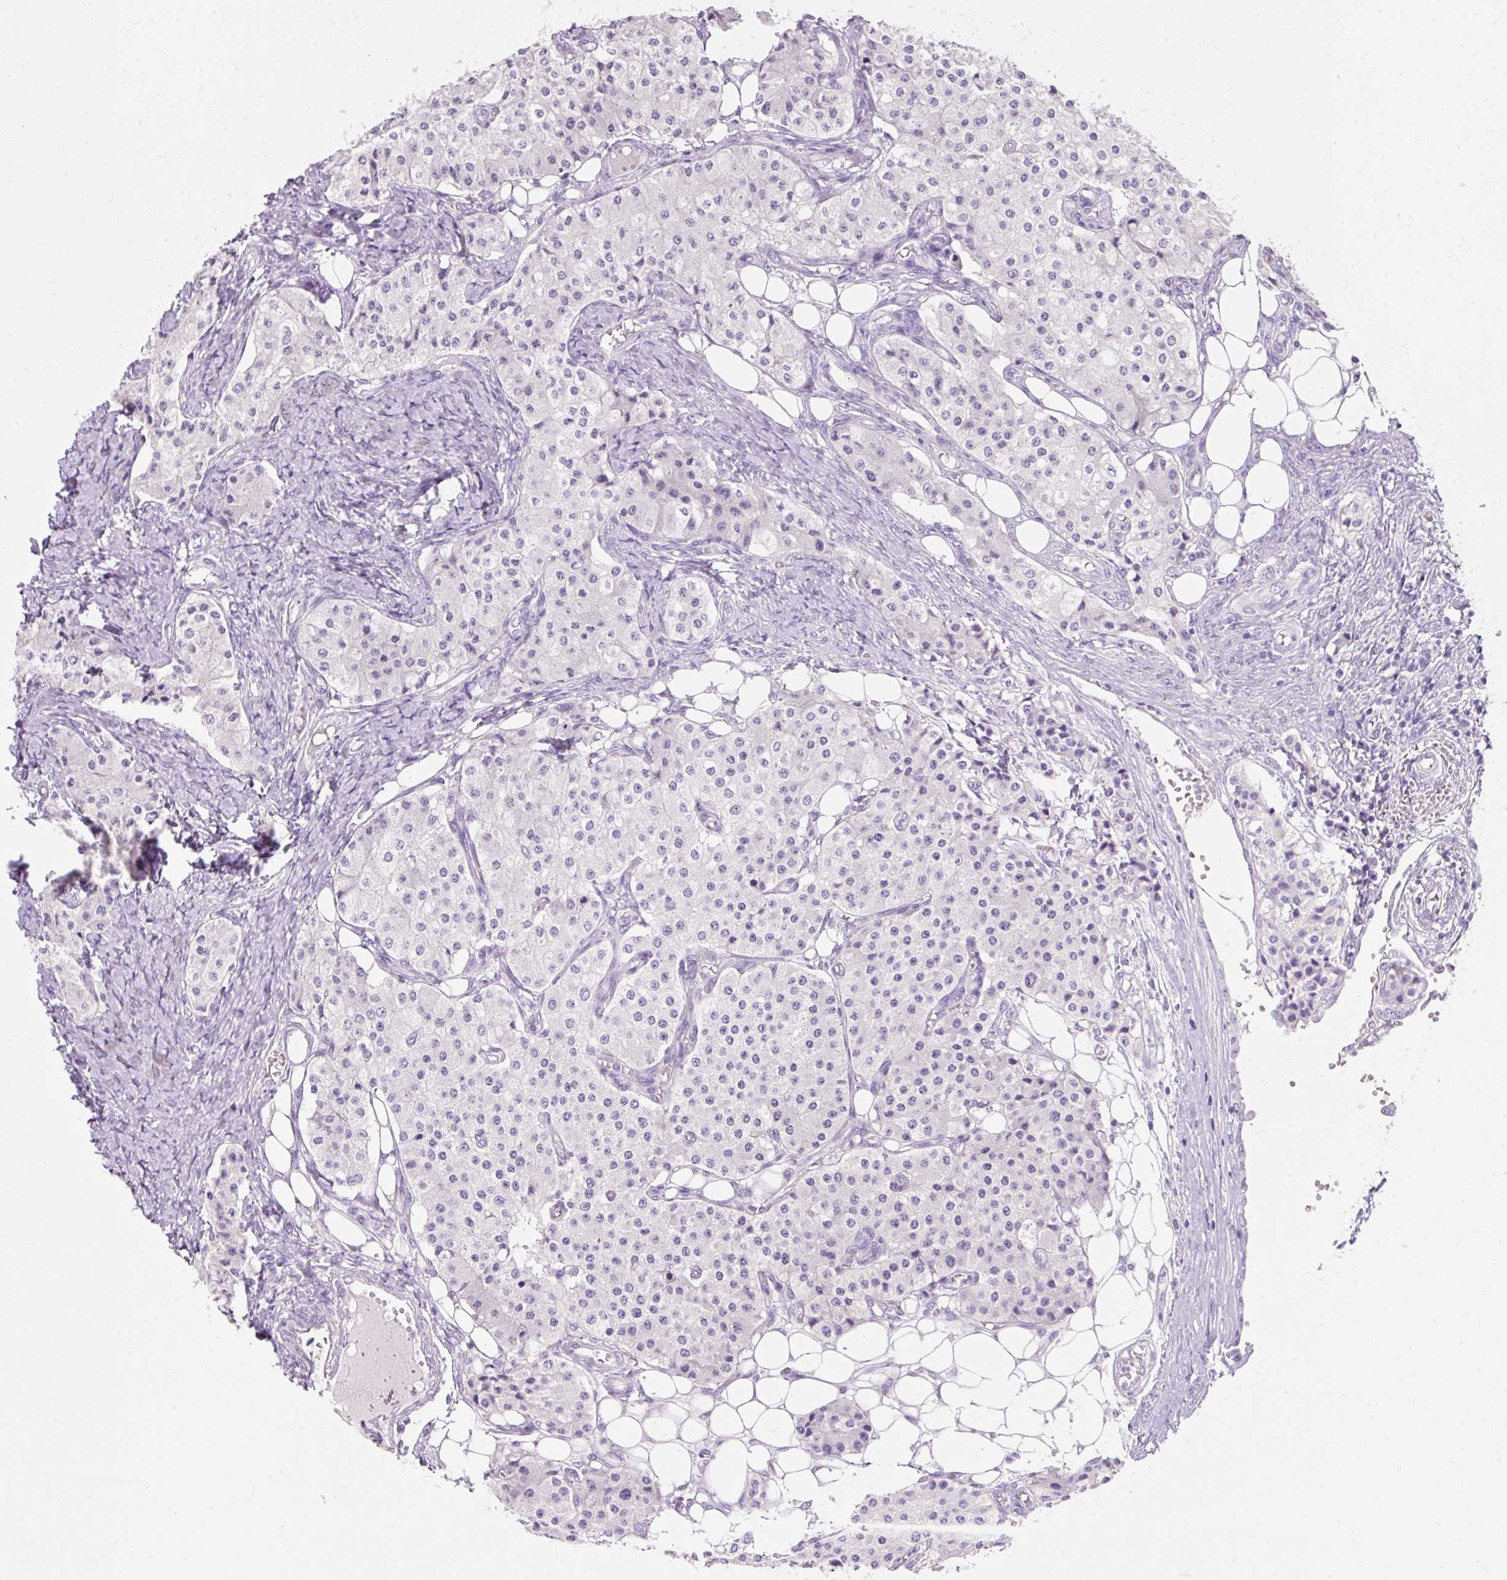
{"staining": {"intensity": "negative", "quantity": "none", "location": "none"}, "tissue": "carcinoid", "cell_type": "Tumor cells", "image_type": "cancer", "snomed": [{"axis": "morphology", "description": "Carcinoid, malignant, NOS"}, {"axis": "topography", "description": "Colon"}], "caption": "Human carcinoid stained for a protein using immunohistochemistry reveals no staining in tumor cells.", "gene": "TMEM213", "patient": {"sex": "female", "age": 52}}